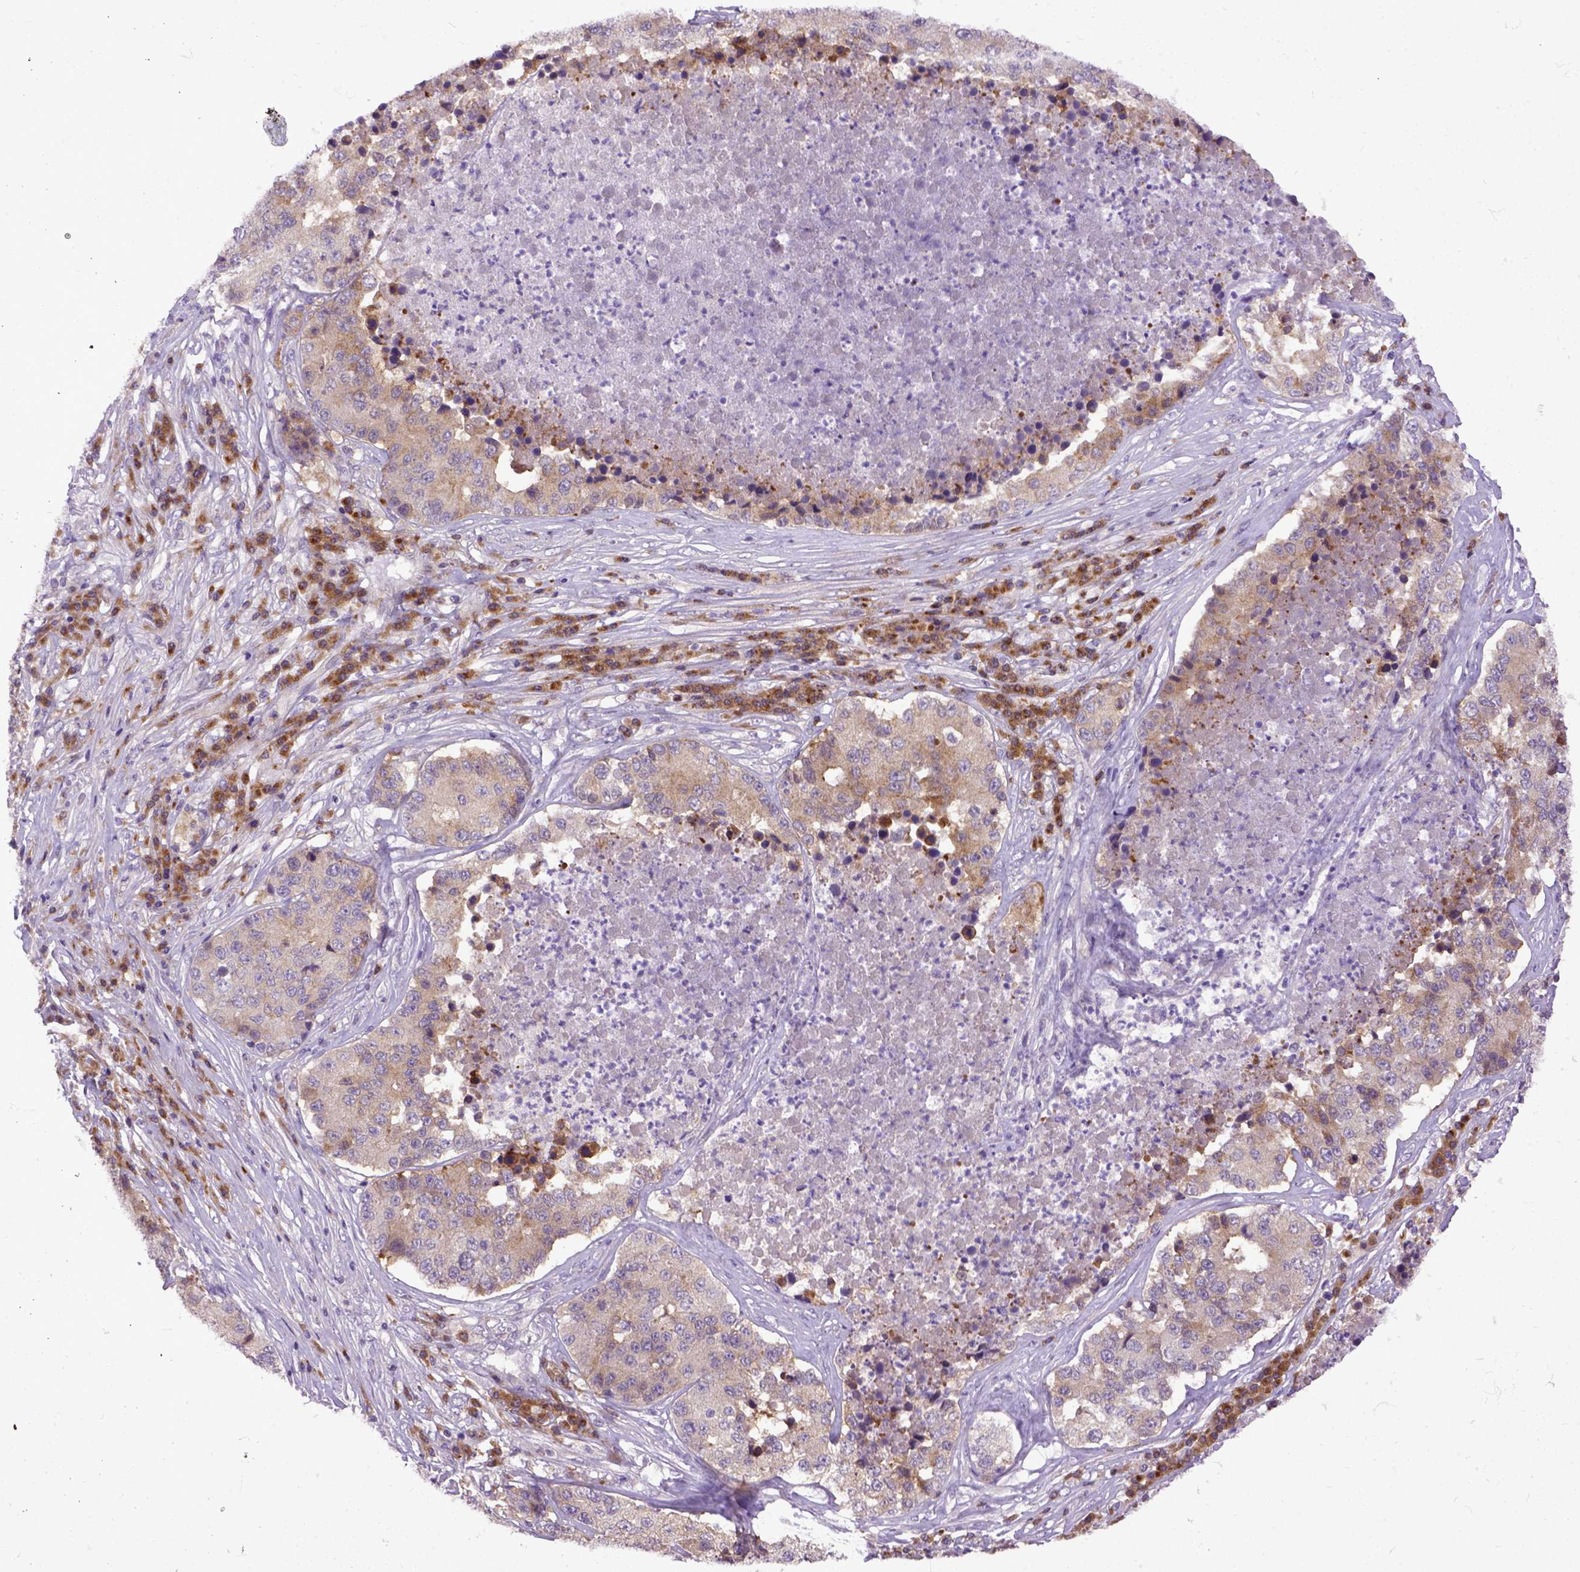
{"staining": {"intensity": "moderate", "quantity": ">75%", "location": "cytoplasmic/membranous"}, "tissue": "stomach cancer", "cell_type": "Tumor cells", "image_type": "cancer", "snomed": [{"axis": "morphology", "description": "Adenocarcinoma, NOS"}, {"axis": "topography", "description": "Stomach"}], "caption": "DAB immunohistochemical staining of stomach adenocarcinoma exhibits moderate cytoplasmic/membranous protein expression in approximately >75% of tumor cells.", "gene": "CPNE1", "patient": {"sex": "male", "age": 71}}